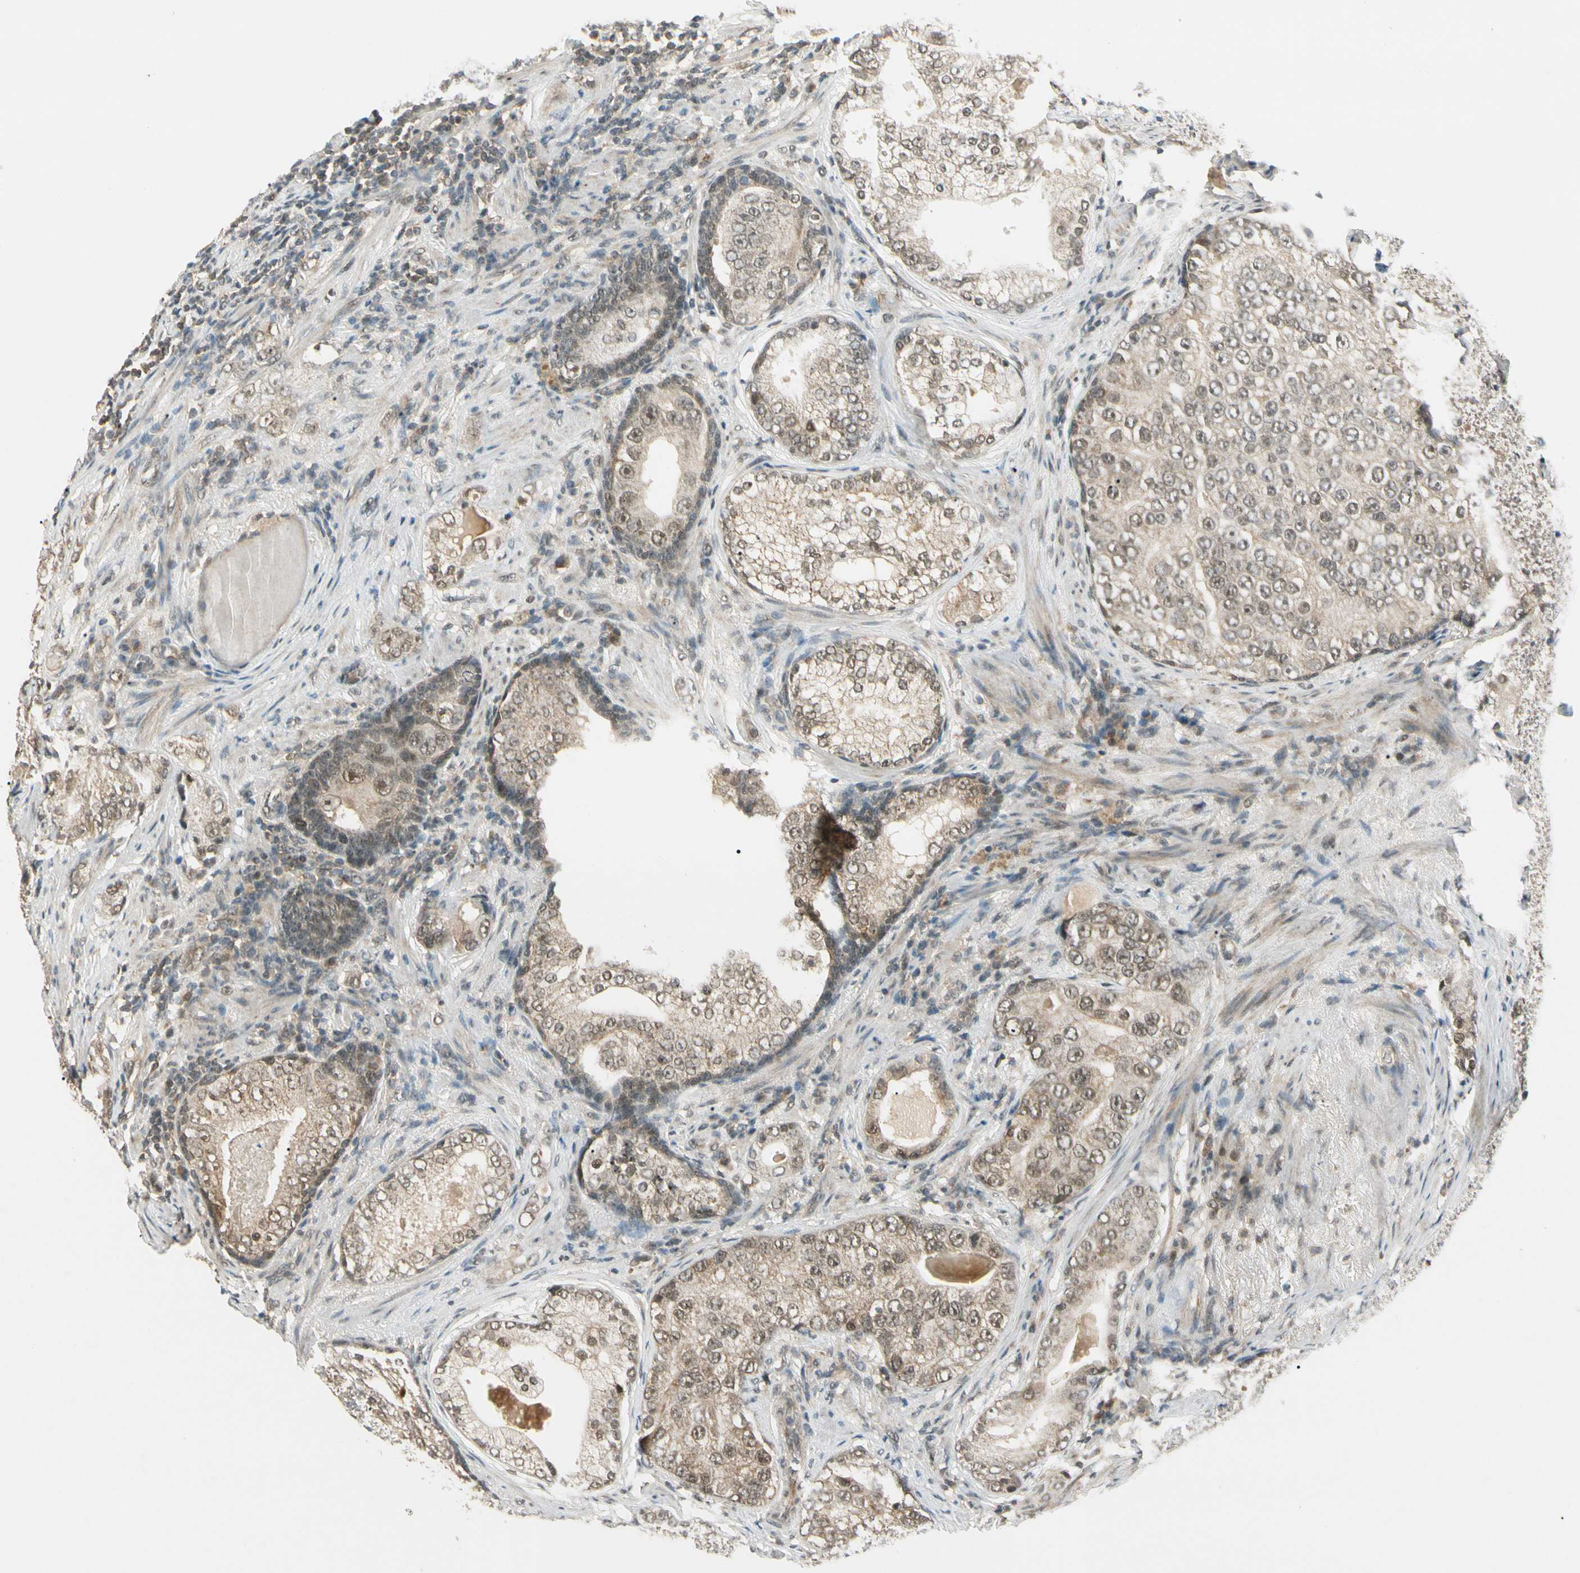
{"staining": {"intensity": "moderate", "quantity": ">75%", "location": "cytoplasmic/membranous,nuclear"}, "tissue": "prostate cancer", "cell_type": "Tumor cells", "image_type": "cancer", "snomed": [{"axis": "morphology", "description": "Adenocarcinoma, High grade"}, {"axis": "topography", "description": "Prostate"}], "caption": "About >75% of tumor cells in prostate cancer display moderate cytoplasmic/membranous and nuclear protein staining as visualized by brown immunohistochemical staining.", "gene": "ZSCAN12", "patient": {"sex": "male", "age": 66}}